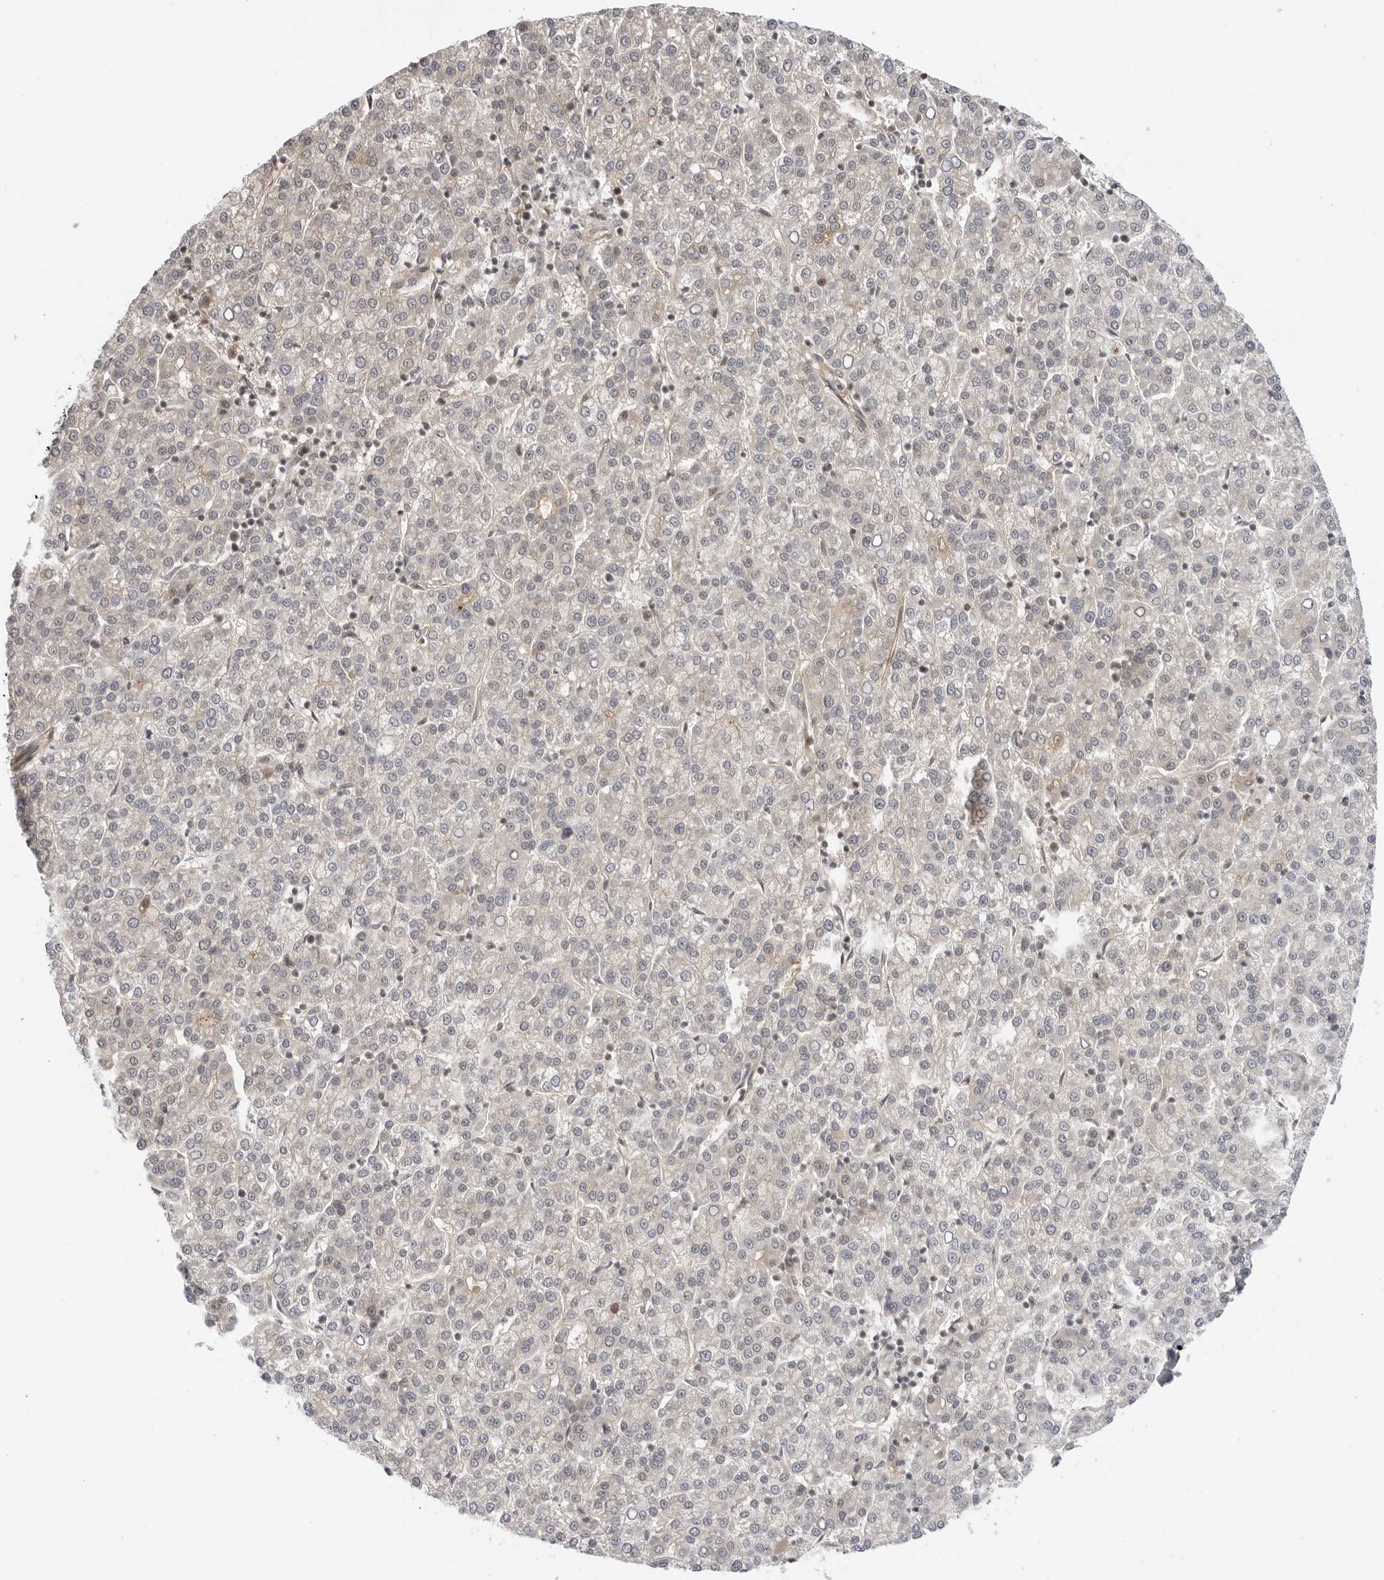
{"staining": {"intensity": "negative", "quantity": "none", "location": "none"}, "tissue": "liver cancer", "cell_type": "Tumor cells", "image_type": "cancer", "snomed": [{"axis": "morphology", "description": "Carcinoma, Hepatocellular, NOS"}, {"axis": "topography", "description": "Liver"}], "caption": "High power microscopy micrograph of an IHC histopathology image of liver hepatocellular carcinoma, revealing no significant expression in tumor cells. (DAB IHC, high magnification).", "gene": "SUGCT", "patient": {"sex": "female", "age": 58}}